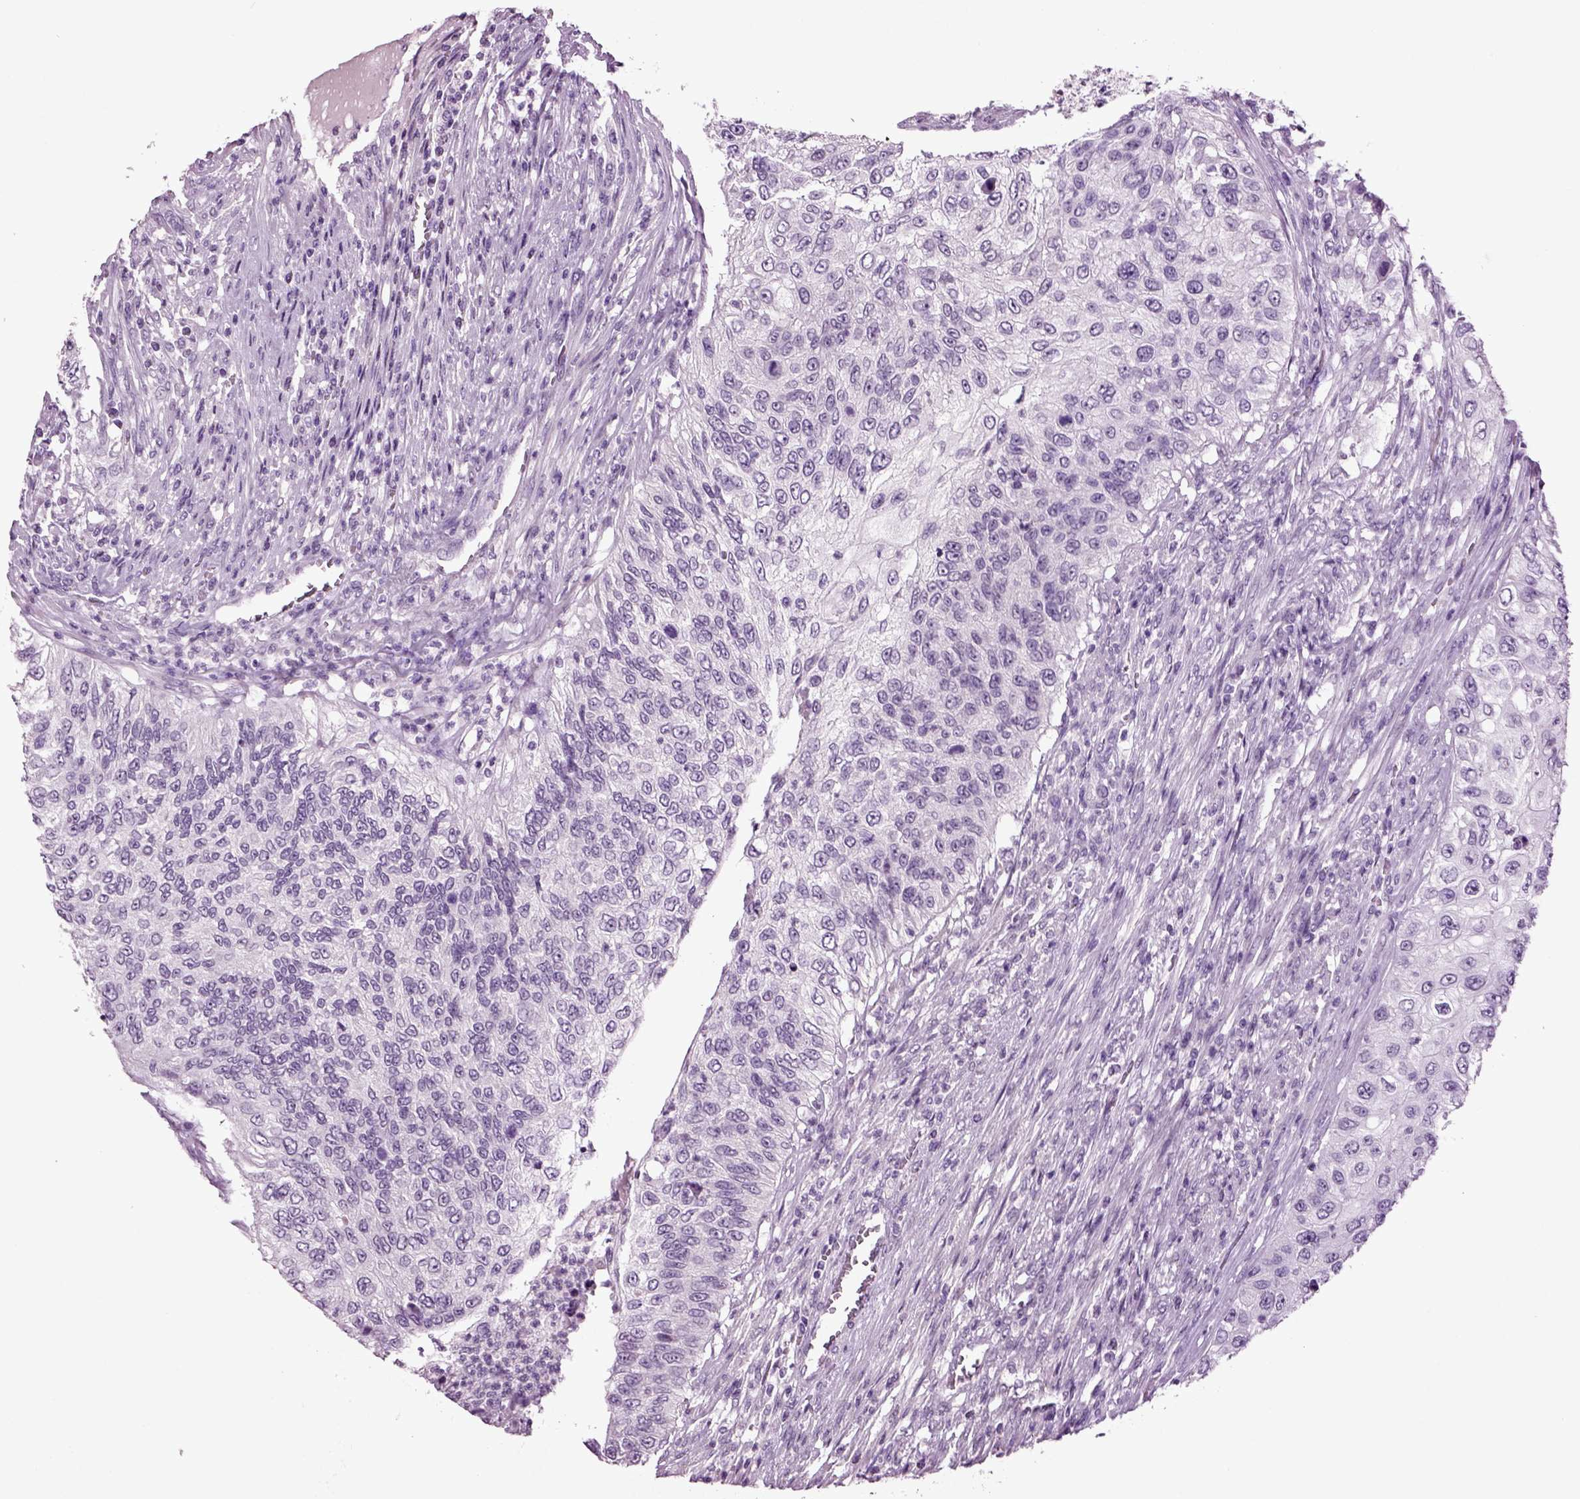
{"staining": {"intensity": "negative", "quantity": "none", "location": "none"}, "tissue": "urothelial cancer", "cell_type": "Tumor cells", "image_type": "cancer", "snomed": [{"axis": "morphology", "description": "Urothelial carcinoma, High grade"}, {"axis": "topography", "description": "Urinary bladder"}], "caption": "Tumor cells show no significant protein positivity in urothelial carcinoma (high-grade). (Immunohistochemistry (ihc), brightfield microscopy, high magnification).", "gene": "SLC17A6", "patient": {"sex": "female", "age": 60}}